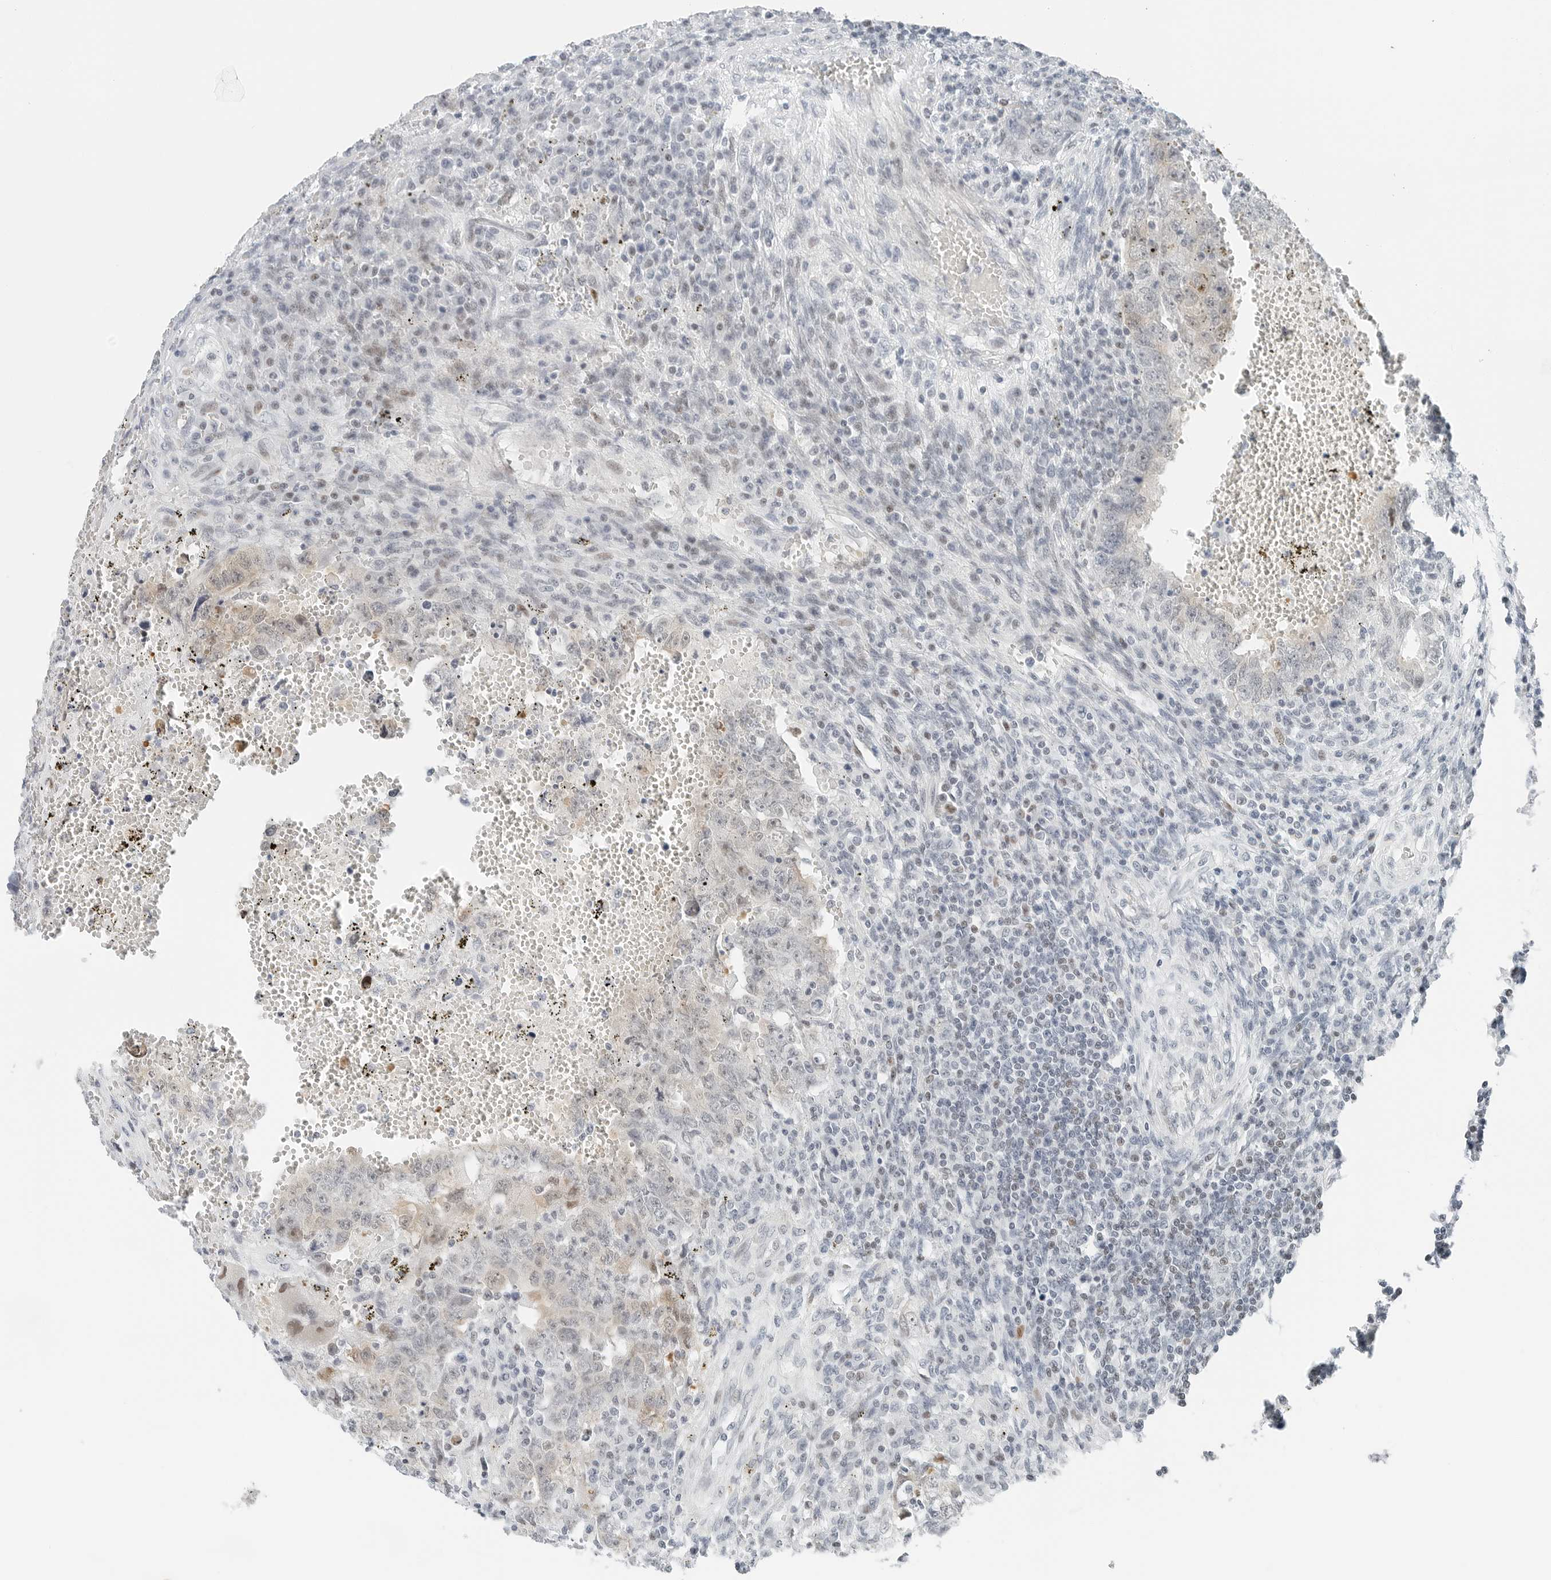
{"staining": {"intensity": "weak", "quantity": "<25%", "location": "cytoplasmic/membranous,nuclear"}, "tissue": "testis cancer", "cell_type": "Tumor cells", "image_type": "cancer", "snomed": [{"axis": "morphology", "description": "Carcinoma, Embryonal, NOS"}, {"axis": "topography", "description": "Testis"}], "caption": "DAB immunohistochemical staining of human testis embryonal carcinoma reveals no significant expression in tumor cells.", "gene": "NTMT2", "patient": {"sex": "male", "age": 26}}